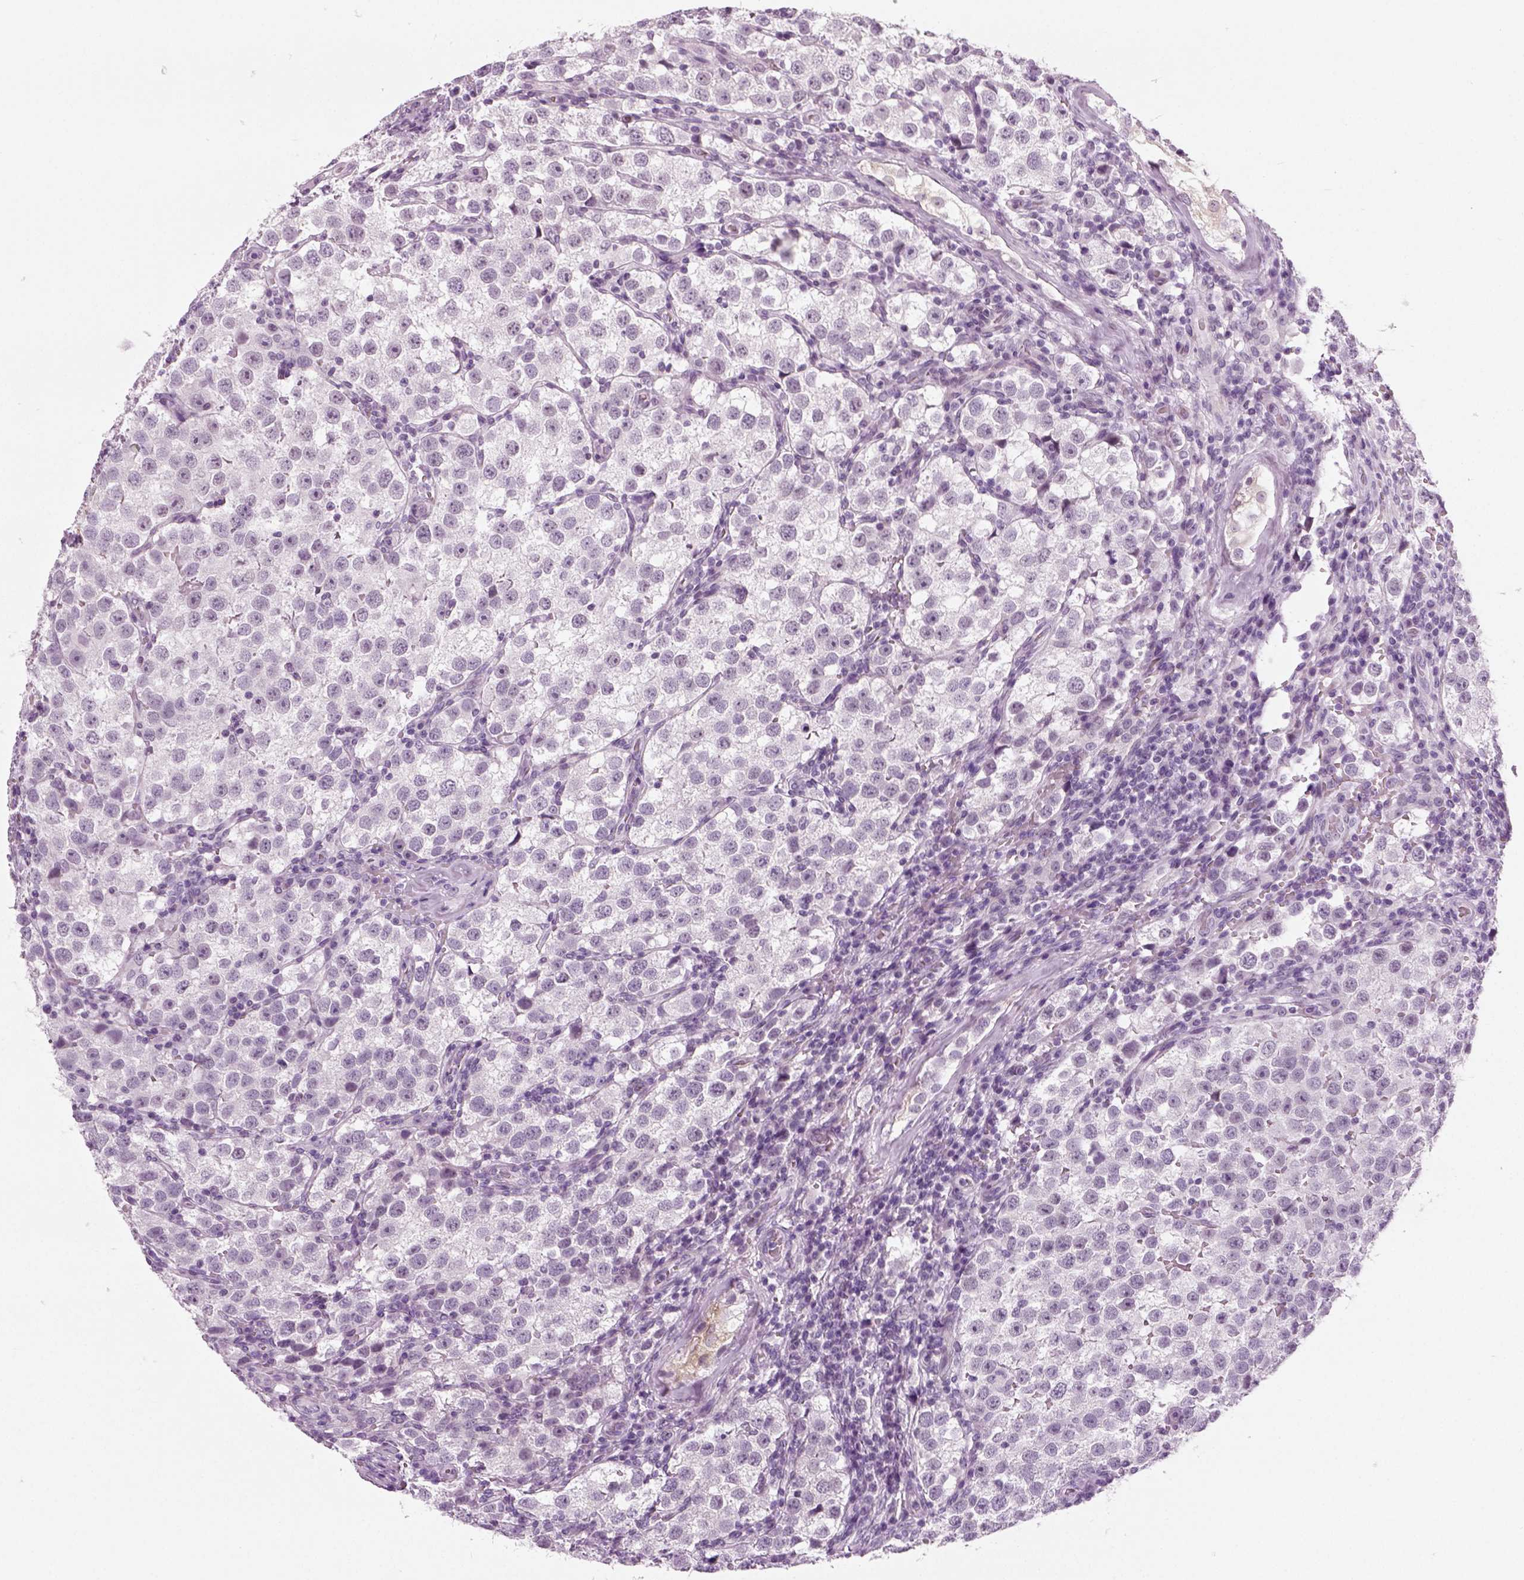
{"staining": {"intensity": "negative", "quantity": "none", "location": "none"}, "tissue": "testis cancer", "cell_type": "Tumor cells", "image_type": "cancer", "snomed": [{"axis": "morphology", "description": "Seminoma, NOS"}, {"axis": "topography", "description": "Testis"}], "caption": "Immunohistochemistry (IHC) micrograph of neoplastic tissue: human seminoma (testis) stained with DAB reveals no significant protein staining in tumor cells.", "gene": "SPATA31E1", "patient": {"sex": "male", "age": 37}}